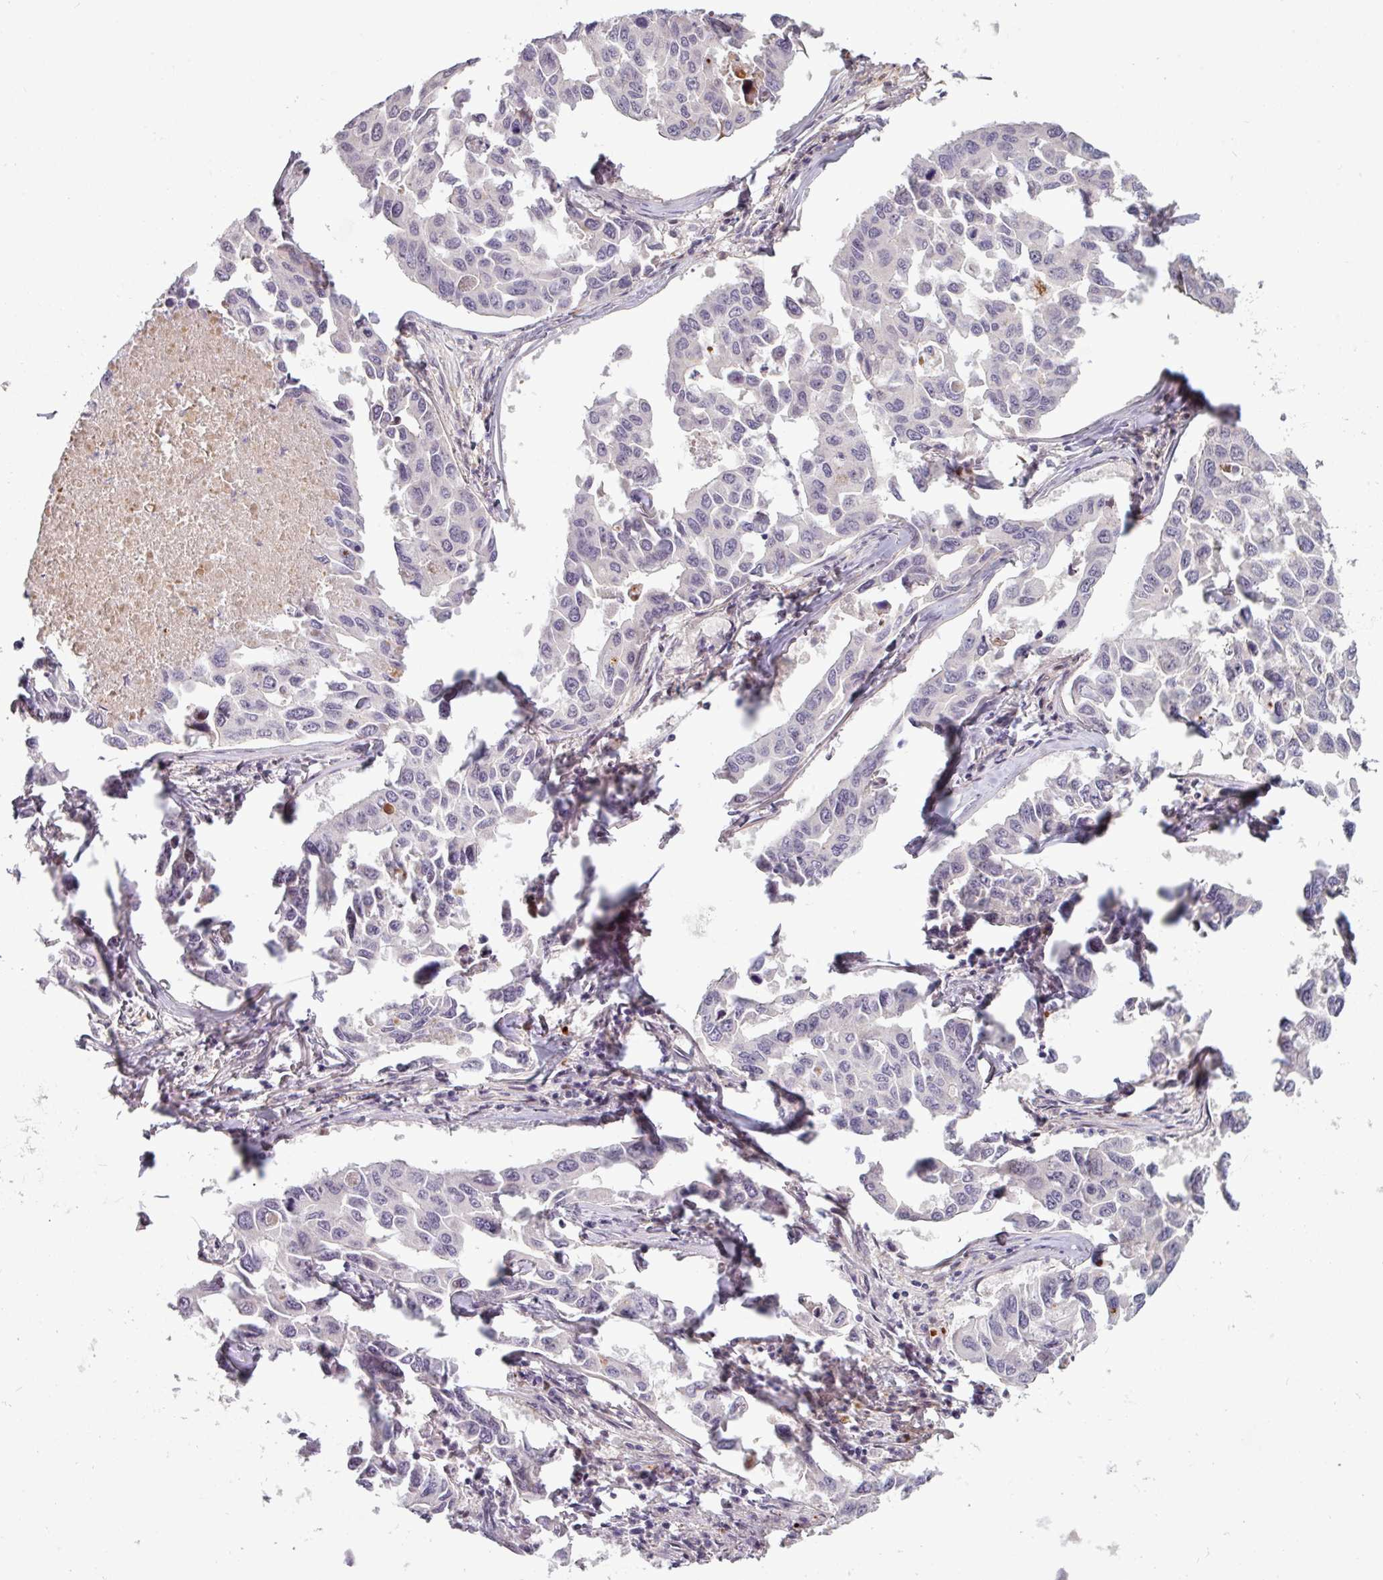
{"staining": {"intensity": "negative", "quantity": "none", "location": "none"}, "tissue": "lung cancer", "cell_type": "Tumor cells", "image_type": "cancer", "snomed": [{"axis": "morphology", "description": "Adenocarcinoma, NOS"}, {"axis": "topography", "description": "Lung"}], "caption": "A micrograph of human adenocarcinoma (lung) is negative for staining in tumor cells.", "gene": "C2orf16", "patient": {"sex": "male", "age": 64}}